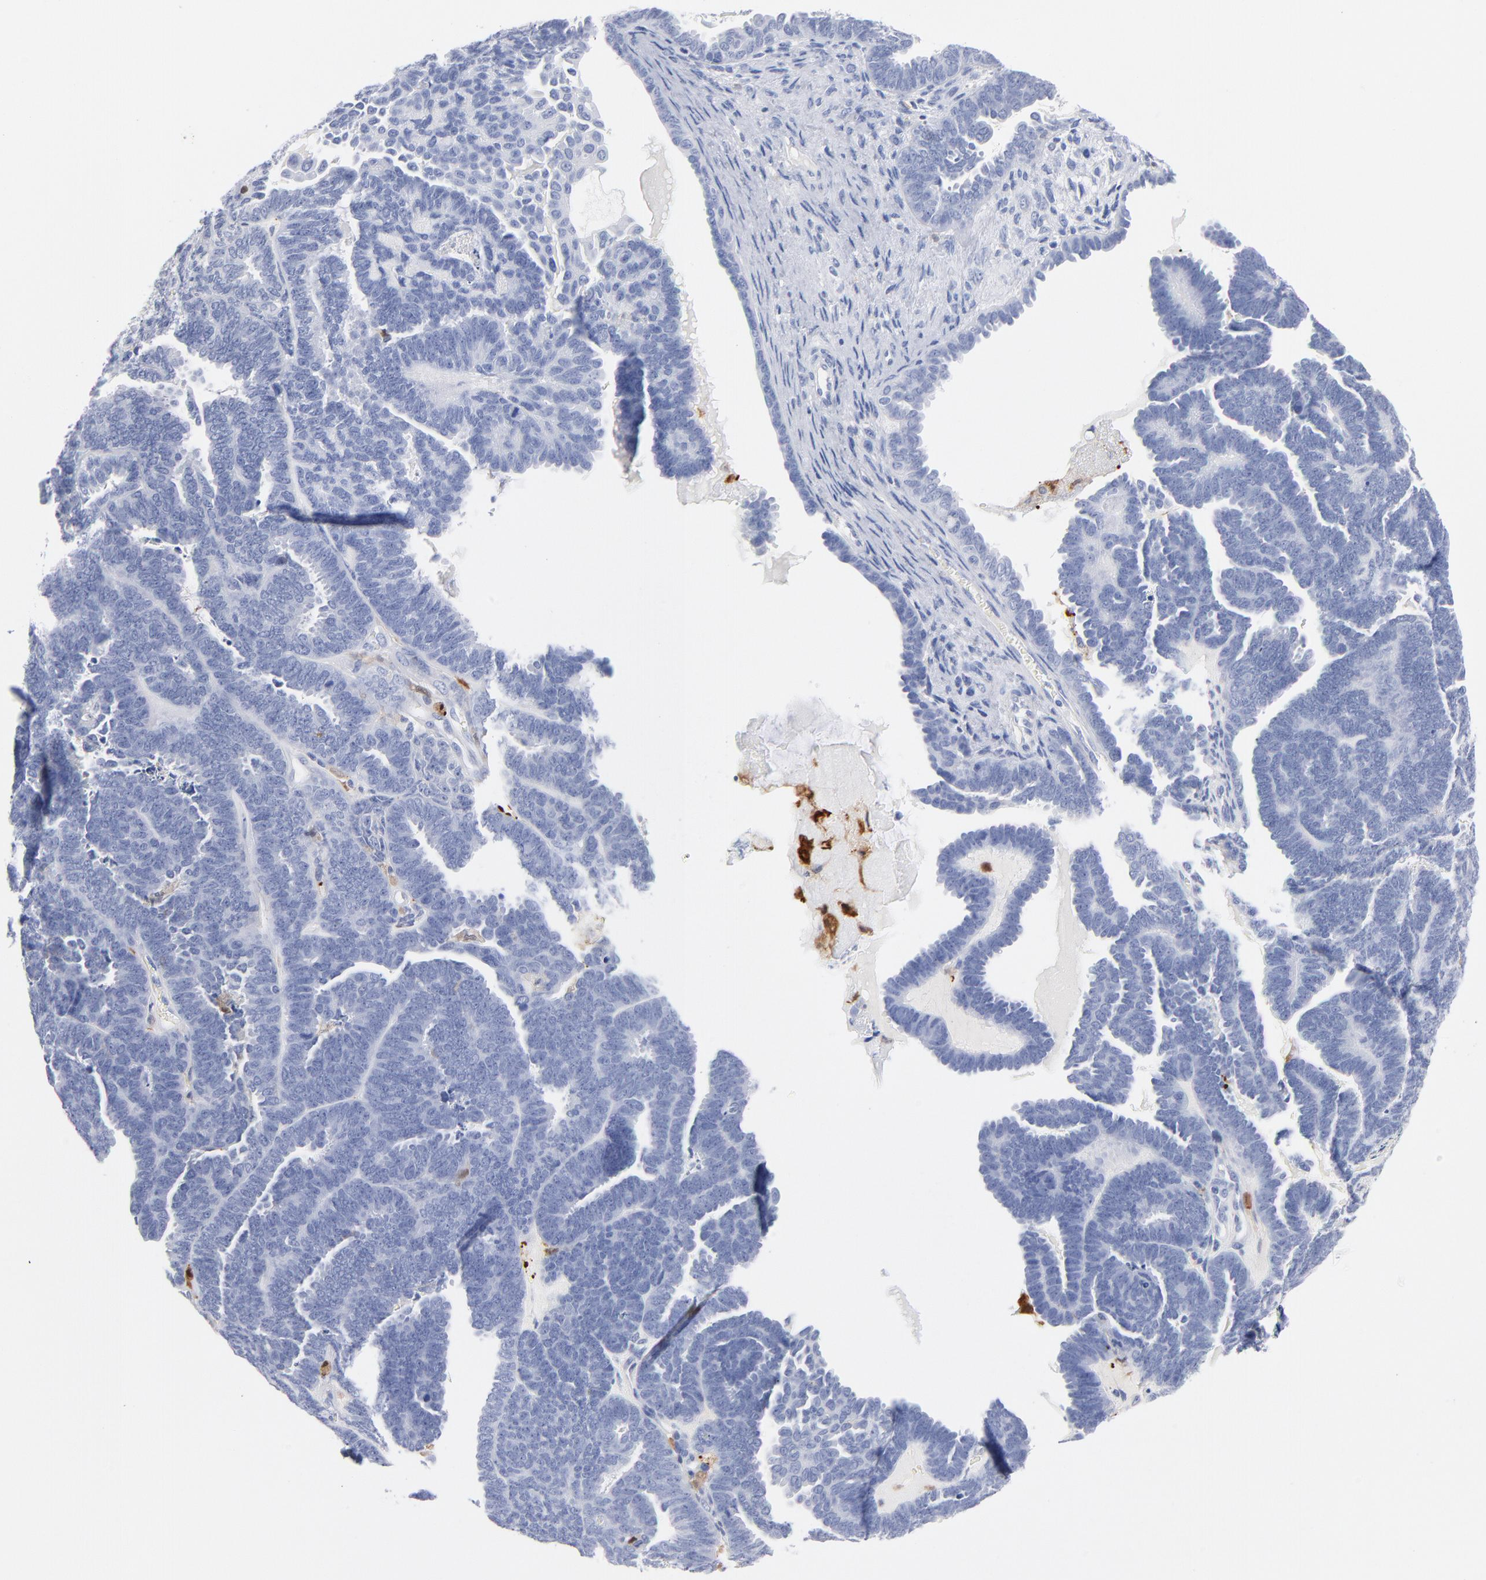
{"staining": {"intensity": "negative", "quantity": "none", "location": "none"}, "tissue": "endometrial cancer", "cell_type": "Tumor cells", "image_type": "cancer", "snomed": [{"axis": "morphology", "description": "Neoplasm, malignant, NOS"}, {"axis": "topography", "description": "Endometrium"}], "caption": "There is no significant positivity in tumor cells of endometrial malignant neoplasm. (Brightfield microscopy of DAB immunohistochemistry at high magnification).", "gene": "IFIT2", "patient": {"sex": "female", "age": 74}}